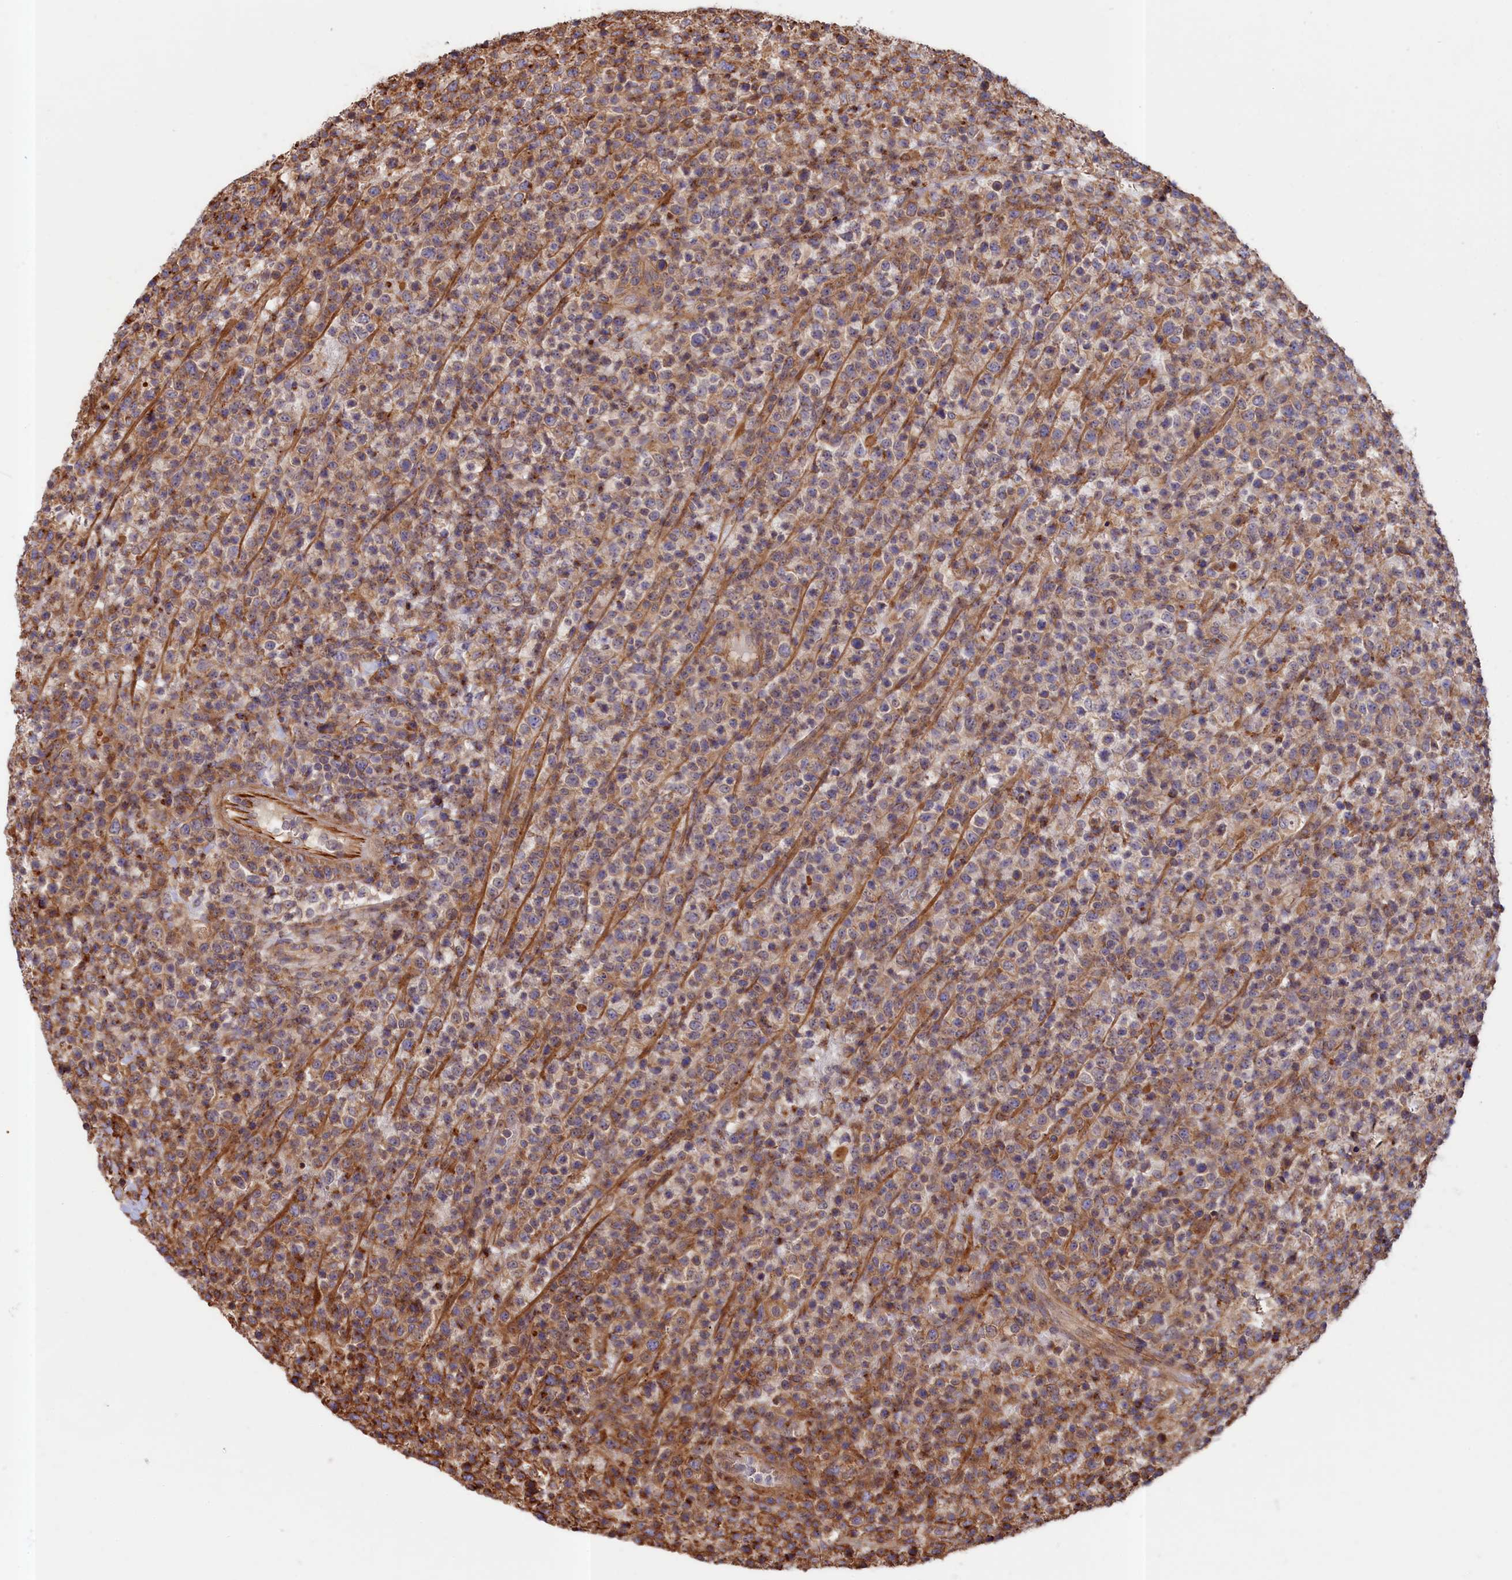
{"staining": {"intensity": "weak", "quantity": "25%-75%", "location": "cytoplasmic/membranous"}, "tissue": "lymphoma", "cell_type": "Tumor cells", "image_type": "cancer", "snomed": [{"axis": "morphology", "description": "Malignant lymphoma, non-Hodgkin's type, High grade"}, {"axis": "topography", "description": "Colon"}], "caption": "Lymphoma stained with immunohistochemistry demonstrates weak cytoplasmic/membranous positivity in approximately 25%-75% of tumor cells.", "gene": "ANKRD27", "patient": {"sex": "female", "age": 53}}